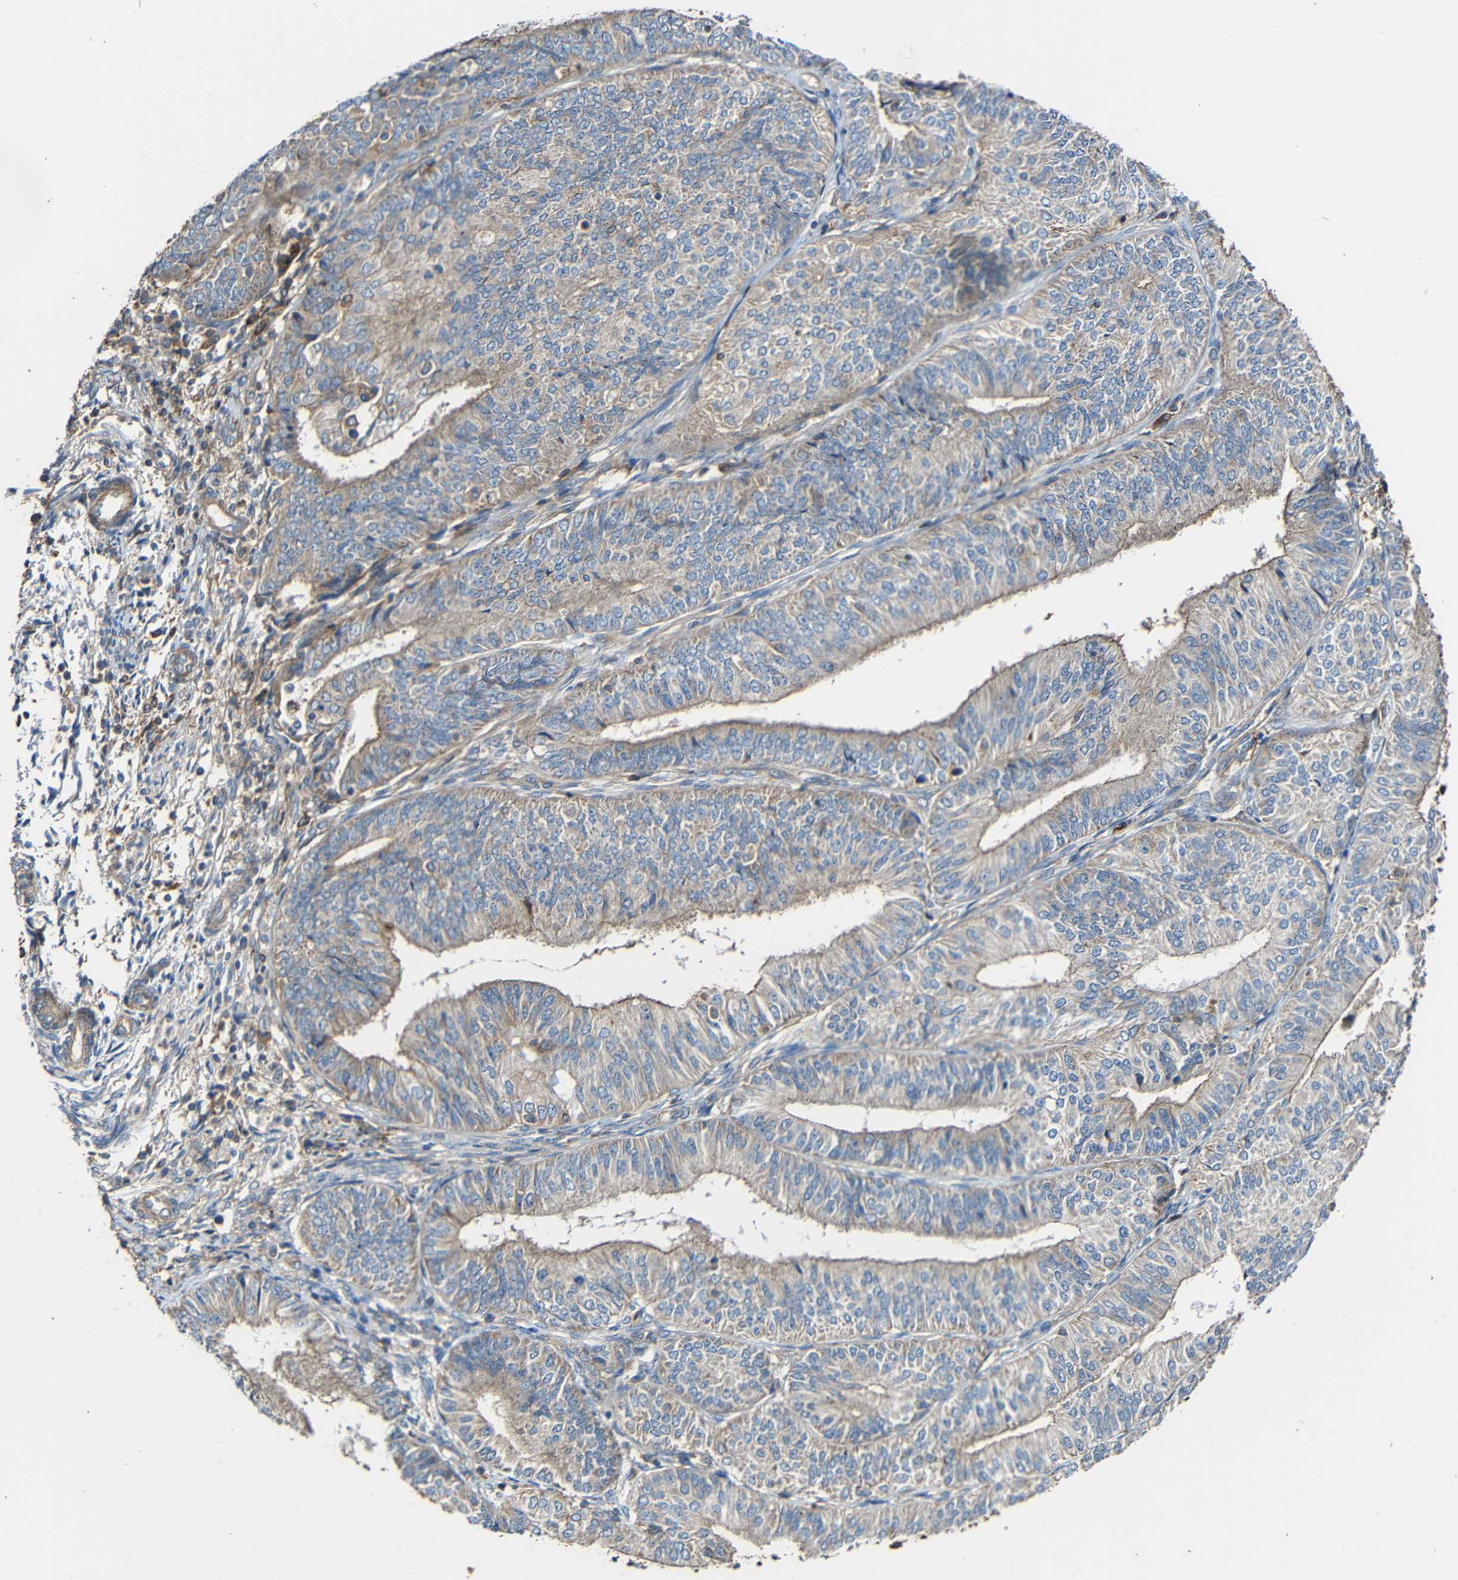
{"staining": {"intensity": "weak", "quantity": "25%-75%", "location": "cytoplasmic/membranous"}, "tissue": "endometrial cancer", "cell_type": "Tumor cells", "image_type": "cancer", "snomed": [{"axis": "morphology", "description": "Adenocarcinoma, NOS"}, {"axis": "topography", "description": "Endometrium"}], "caption": "Endometrial cancer stained for a protein exhibits weak cytoplasmic/membranous positivity in tumor cells.", "gene": "RHOT2", "patient": {"sex": "female", "age": 58}}